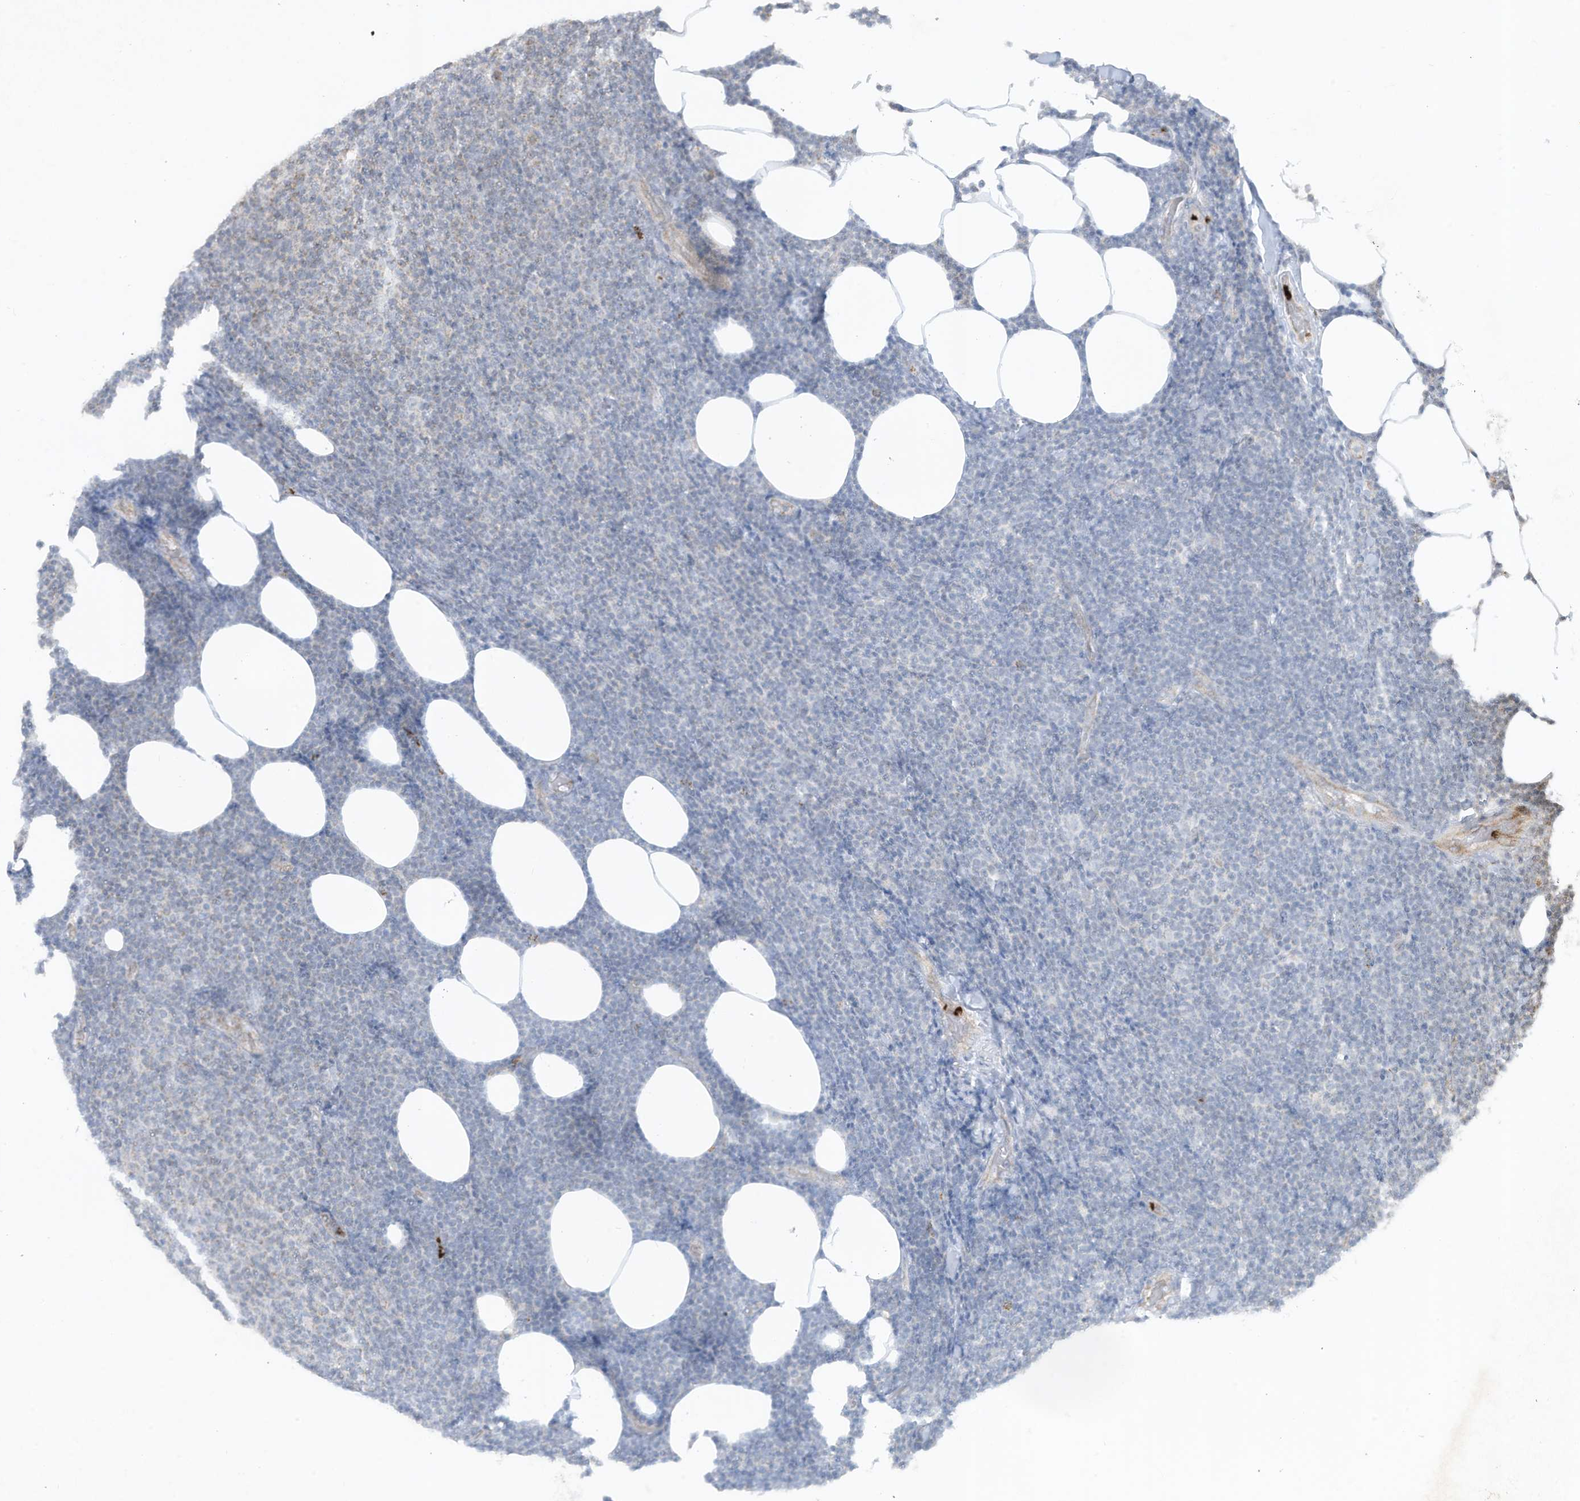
{"staining": {"intensity": "negative", "quantity": "none", "location": "none"}, "tissue": "lymphoma", "cell_type": "Tumor cells", "image_type": "cancer", "snomed": [{"axis": "morphology", "description": "Malignant lymphoma, non-Hodgkin's type, Low grade"}, {"axis": "topography", "description": "Lymph node"}], "caption": "Human malignant lymphoma, non-Hodgkin's type (low-grade) stained for a protein using immunohistochemistry reveals no expression in tumor cells.", "gene": "CHRNA4", "patient": {"sex": "male", "age": 66}}